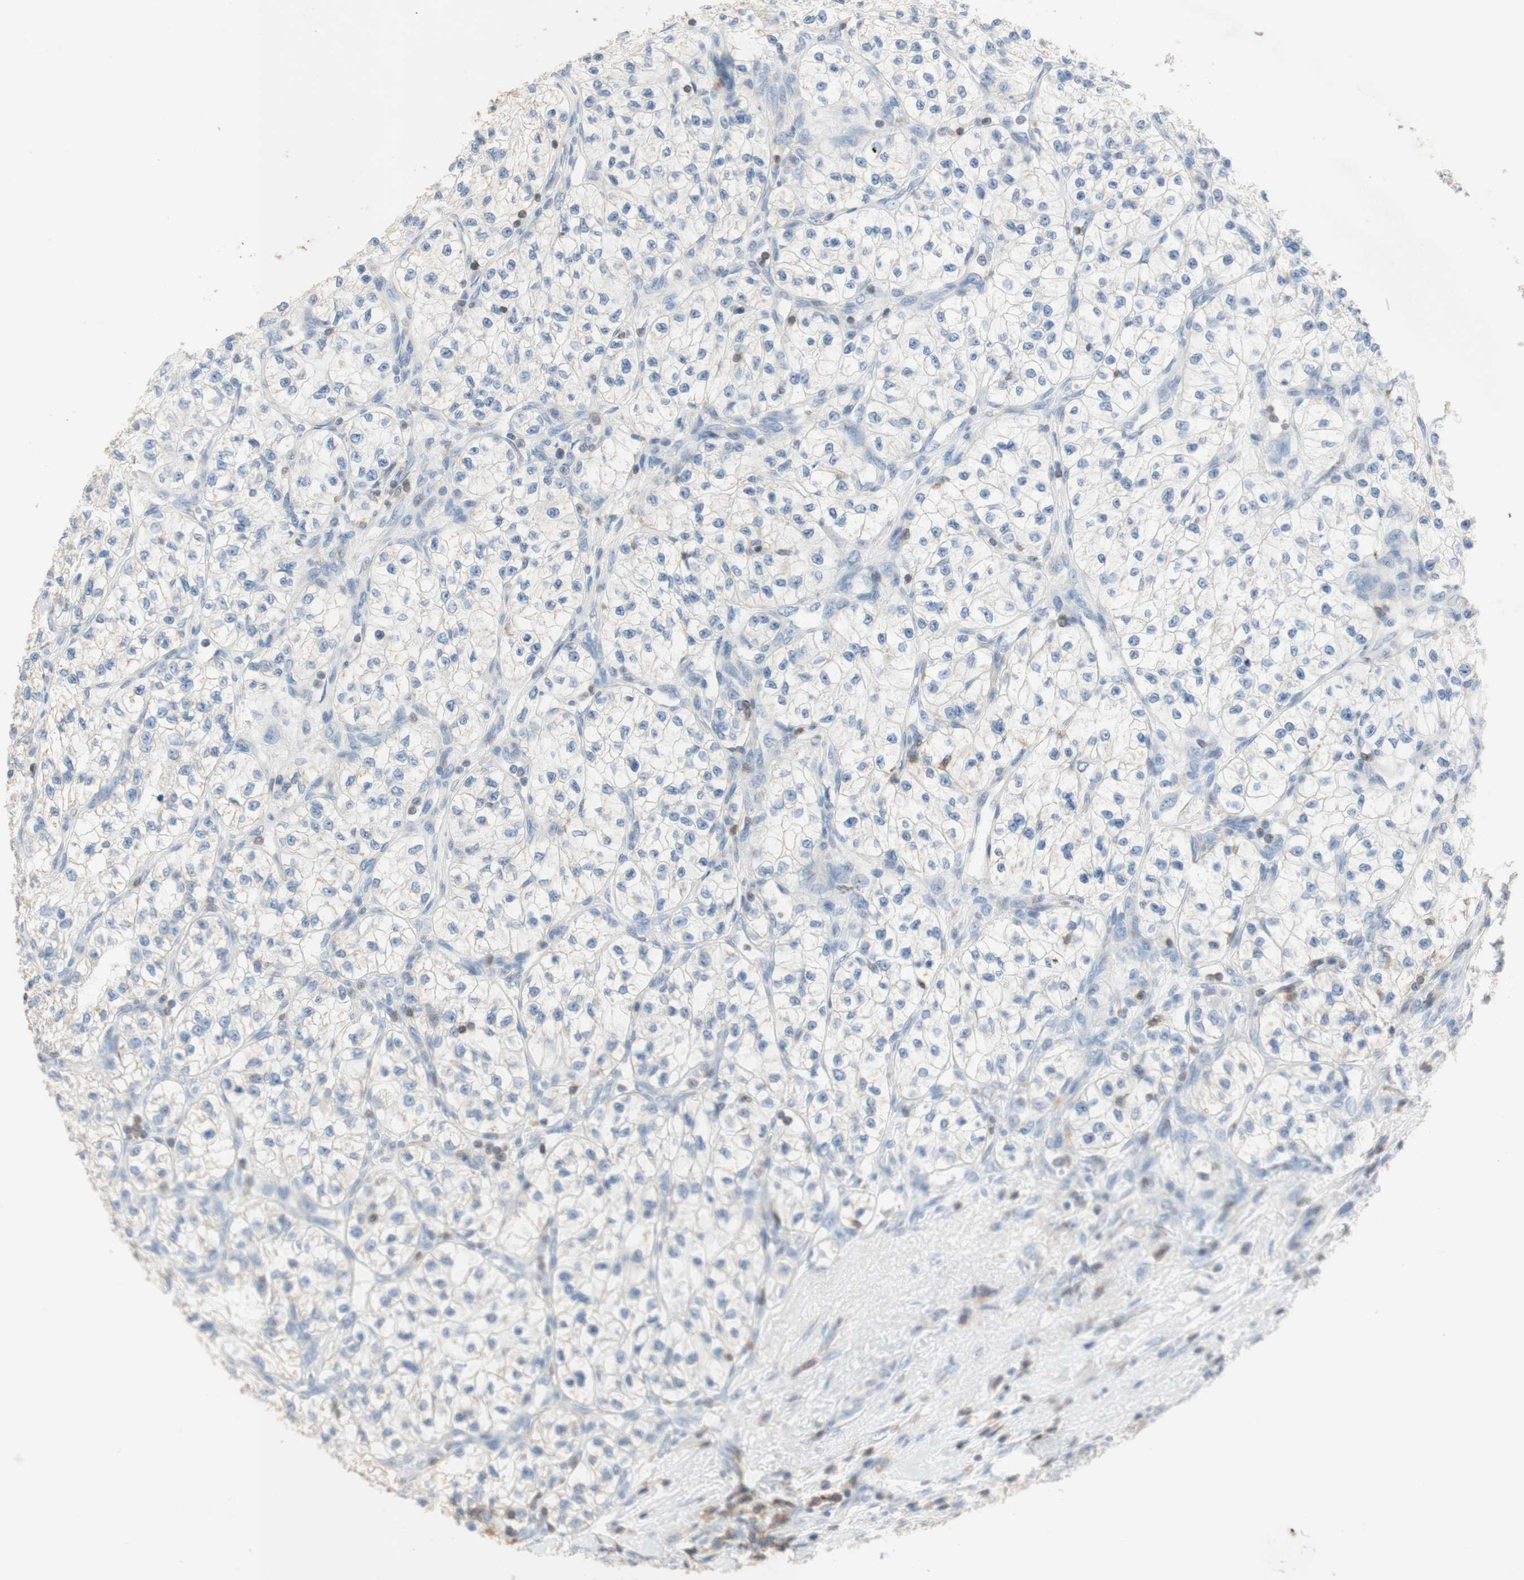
{"staining": {"intensity": "negative", "quantity": "none", "location": "none"}, "tissue": "renal cancer", "cell_type": "Tumor cells", "image_type": "cancer", "snomed": [{"axis": "morphology", "description": "Adenocarcinoma, NOS"}, {"axis": "topography", "description": "Kidney"}], "caption": "DAB (3,3'-diaminobenzidine) immunohistochemical staining of renal cancer (adenocarcinoma) exhibits no significant positivity in tumor cells.", "gene": "SPINK6", "patient": {"sex": "female", "age": 57}}